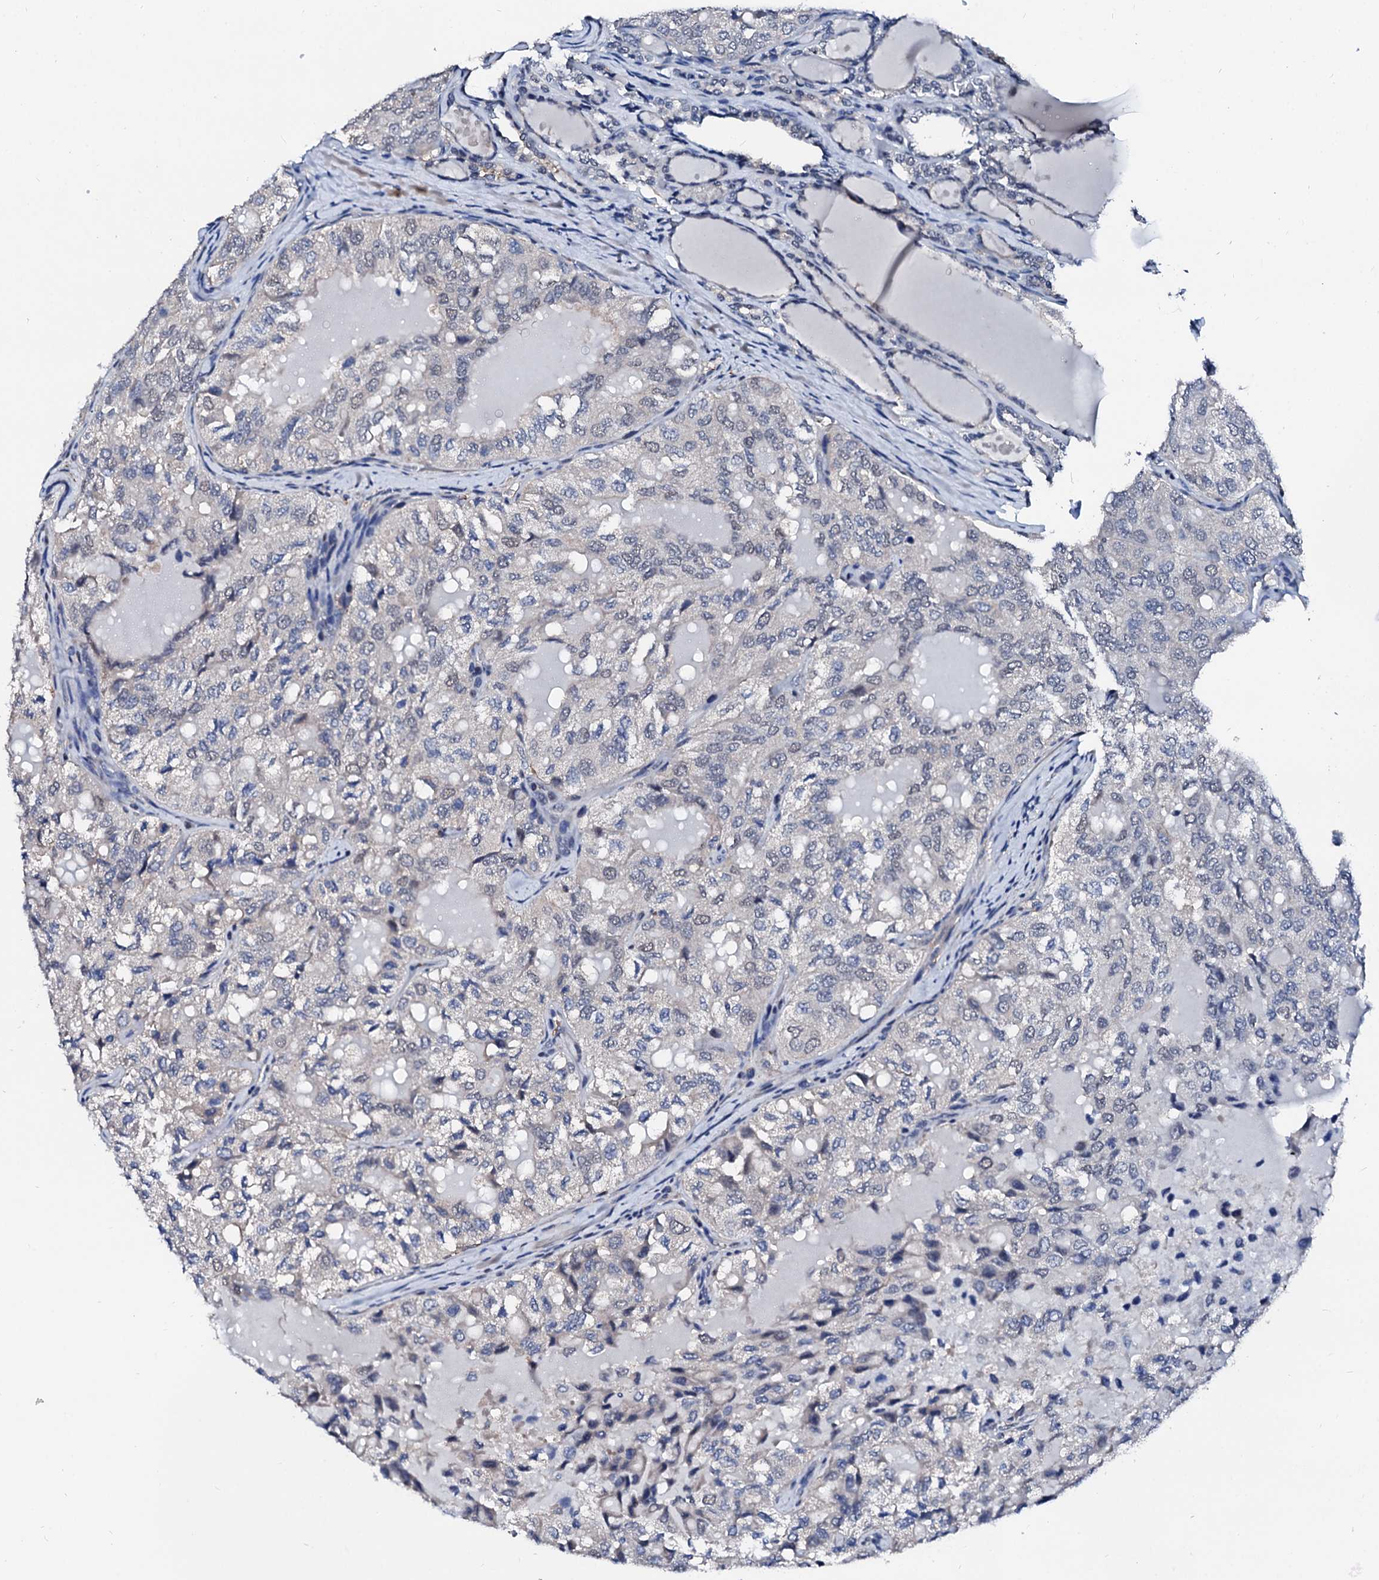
{"staining": {"intensity": "negative", "quantity": "none", "location": "none"}, "tissue": "thyroid cancer", "cell_type": "Tumor cells", "image_type": "cancer", "snomed": [{"axis": "morphology", "description": "Follicular adenoma carcinoma, NOS"}, {"axis": "topography", "description": "Thyroid gland"}], "caption": "Thyroid cancer (follicular adenoma carcinoma) was stained to show a protein in brown. There is no significant staining in tumor cells. (IHC, brightfield microscopy, high magnification).", "gene": "CSN2", "patient": {"sex": "male", "age": 75}}